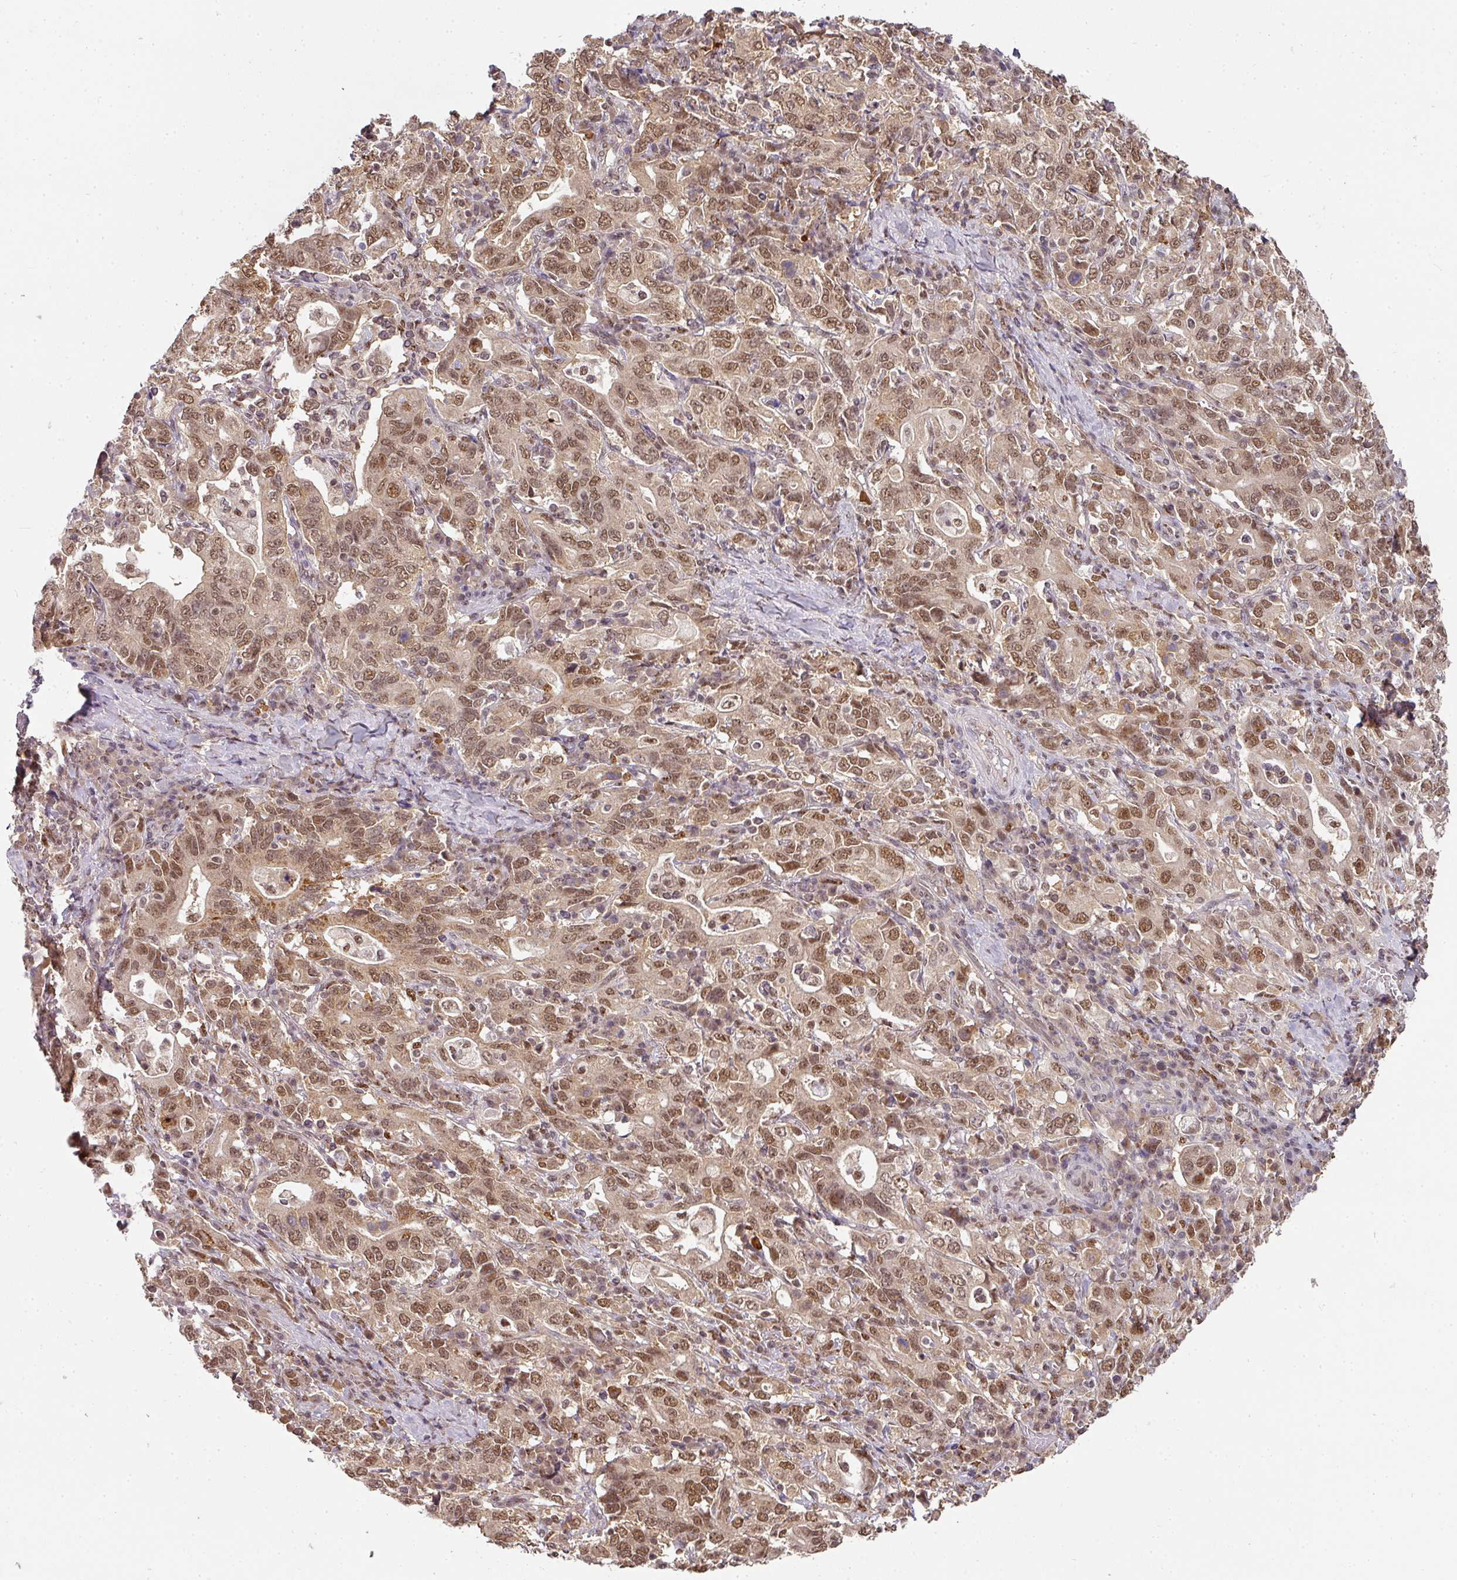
{"staining": {"intensity": "moderate", "quantity": ">75%", "location": "cytoplasmic/membranous,nuclear"}, "tissue": "stomach cancer", "cell_type": "Tumor cells", "image_type": "cancer", "snomed": [{"axis": "morphology", "description": "Adenocarcinoma, NOS"}, {"axis": "topography", "description": "Stomach, upper"}, {"axis": "topography", "description": "Stomach"}], "caption": "Human adenocarcinoma (stomach) stained for a protein (brown) exhibits moderate cytoplasmic/membranous and nuclear positive staining in approximately >75% of tumor cells.", "gene": "RANBP9", "patient": {"sex": "male", "age": 62}}